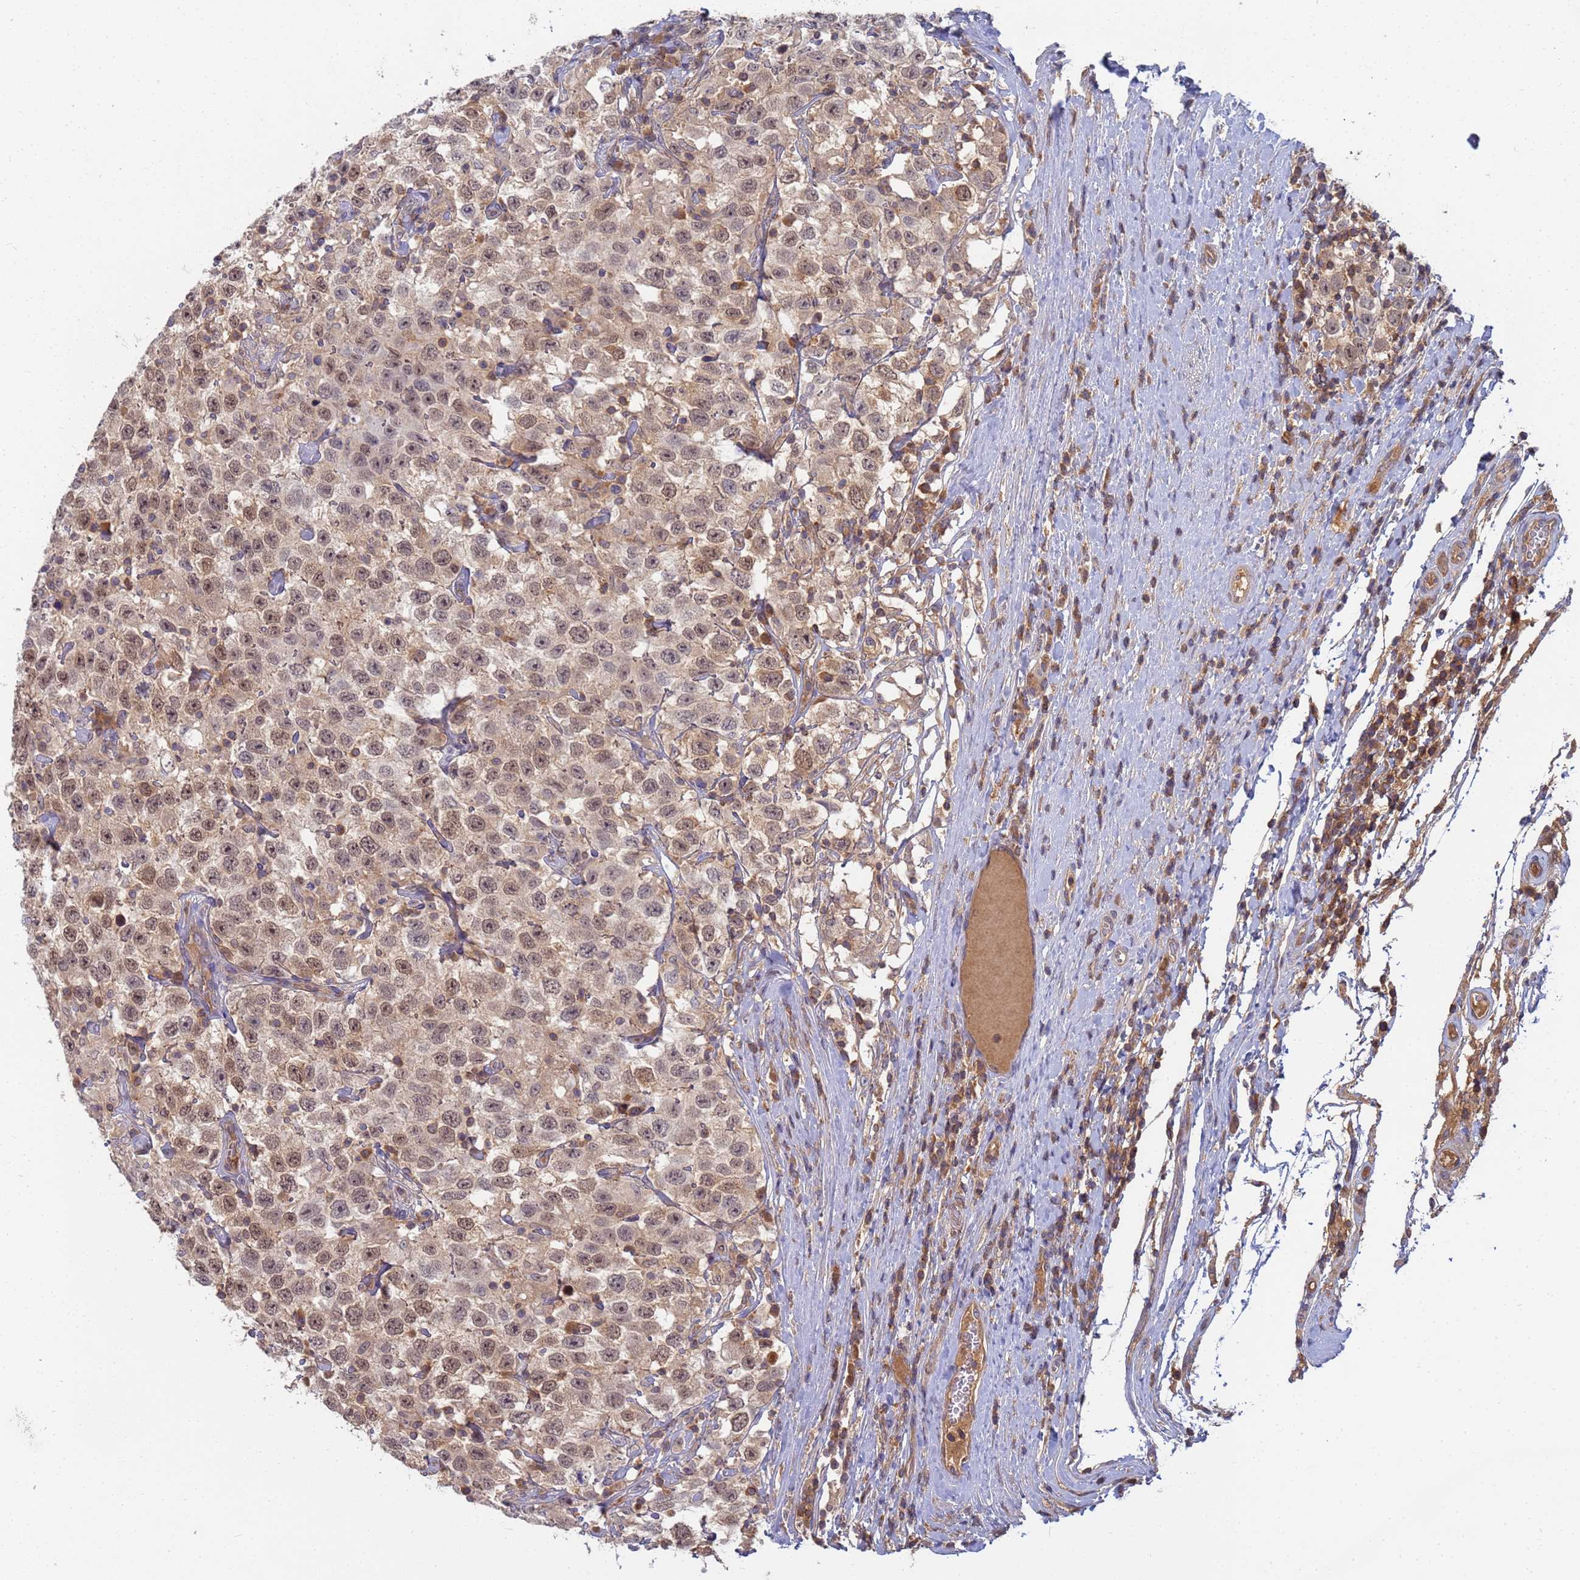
{"staining": {"intensity": "moderate", "quantity": ">75%", "location": "cytoplasmic/membranous,nuclear"}, "tissue": "testis cancer", "cell_type": "Tumor cells", "image_type": "cancer", "snomed": [{"axis": "morphology", "description": "Seminoma, NOS"}, {"axis": "topography", "description": "Testis"}], "caption": "Seminoma (testis) stained for a protein exhibits moderate cytoplasmic/membranous and nuclear positivity in tumor cells.", "gene": "SHARPIN", "patient": {"sex": "male", "age": 41}}